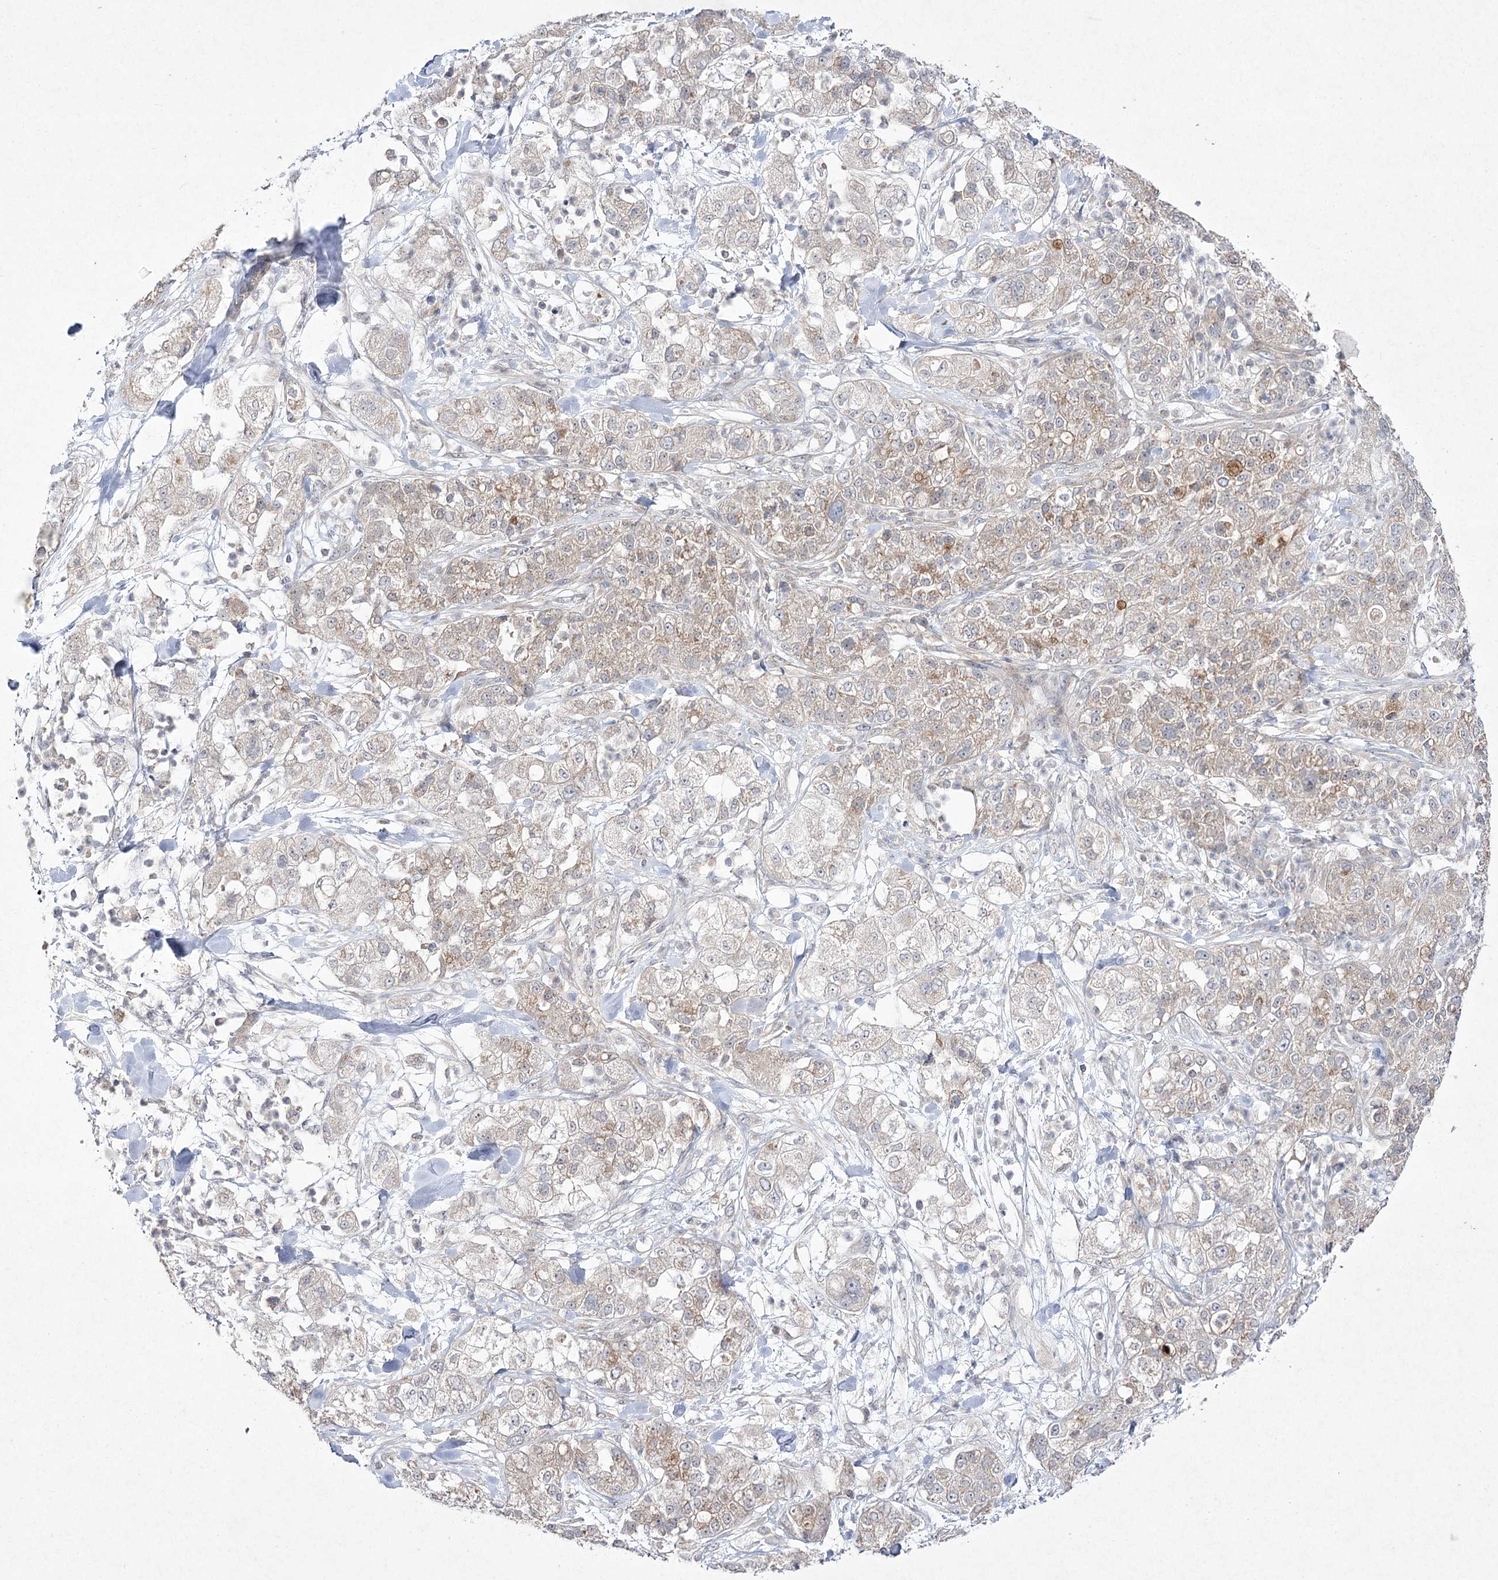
{"staining": {"intensity": "weak", "quantity": "25%-75%", "location": "cytoplasmic/membranous"}, "tissue": "pancreatic cancer", "cell_type": "Tumor cells", "image_type": "cancer", "snomed": [{"axis": "morphology", "description": "Adenocarcinoma, NOS"}, {"axis": "topography", "description": "Pancreas"}], "caption": "A brown stain labels weak cytoplasmic/membranous expression of a protein in human pancreatic cancer tumor cells.", "gene": "FANCL", "patient": {"sex": "female", "age": 78}}